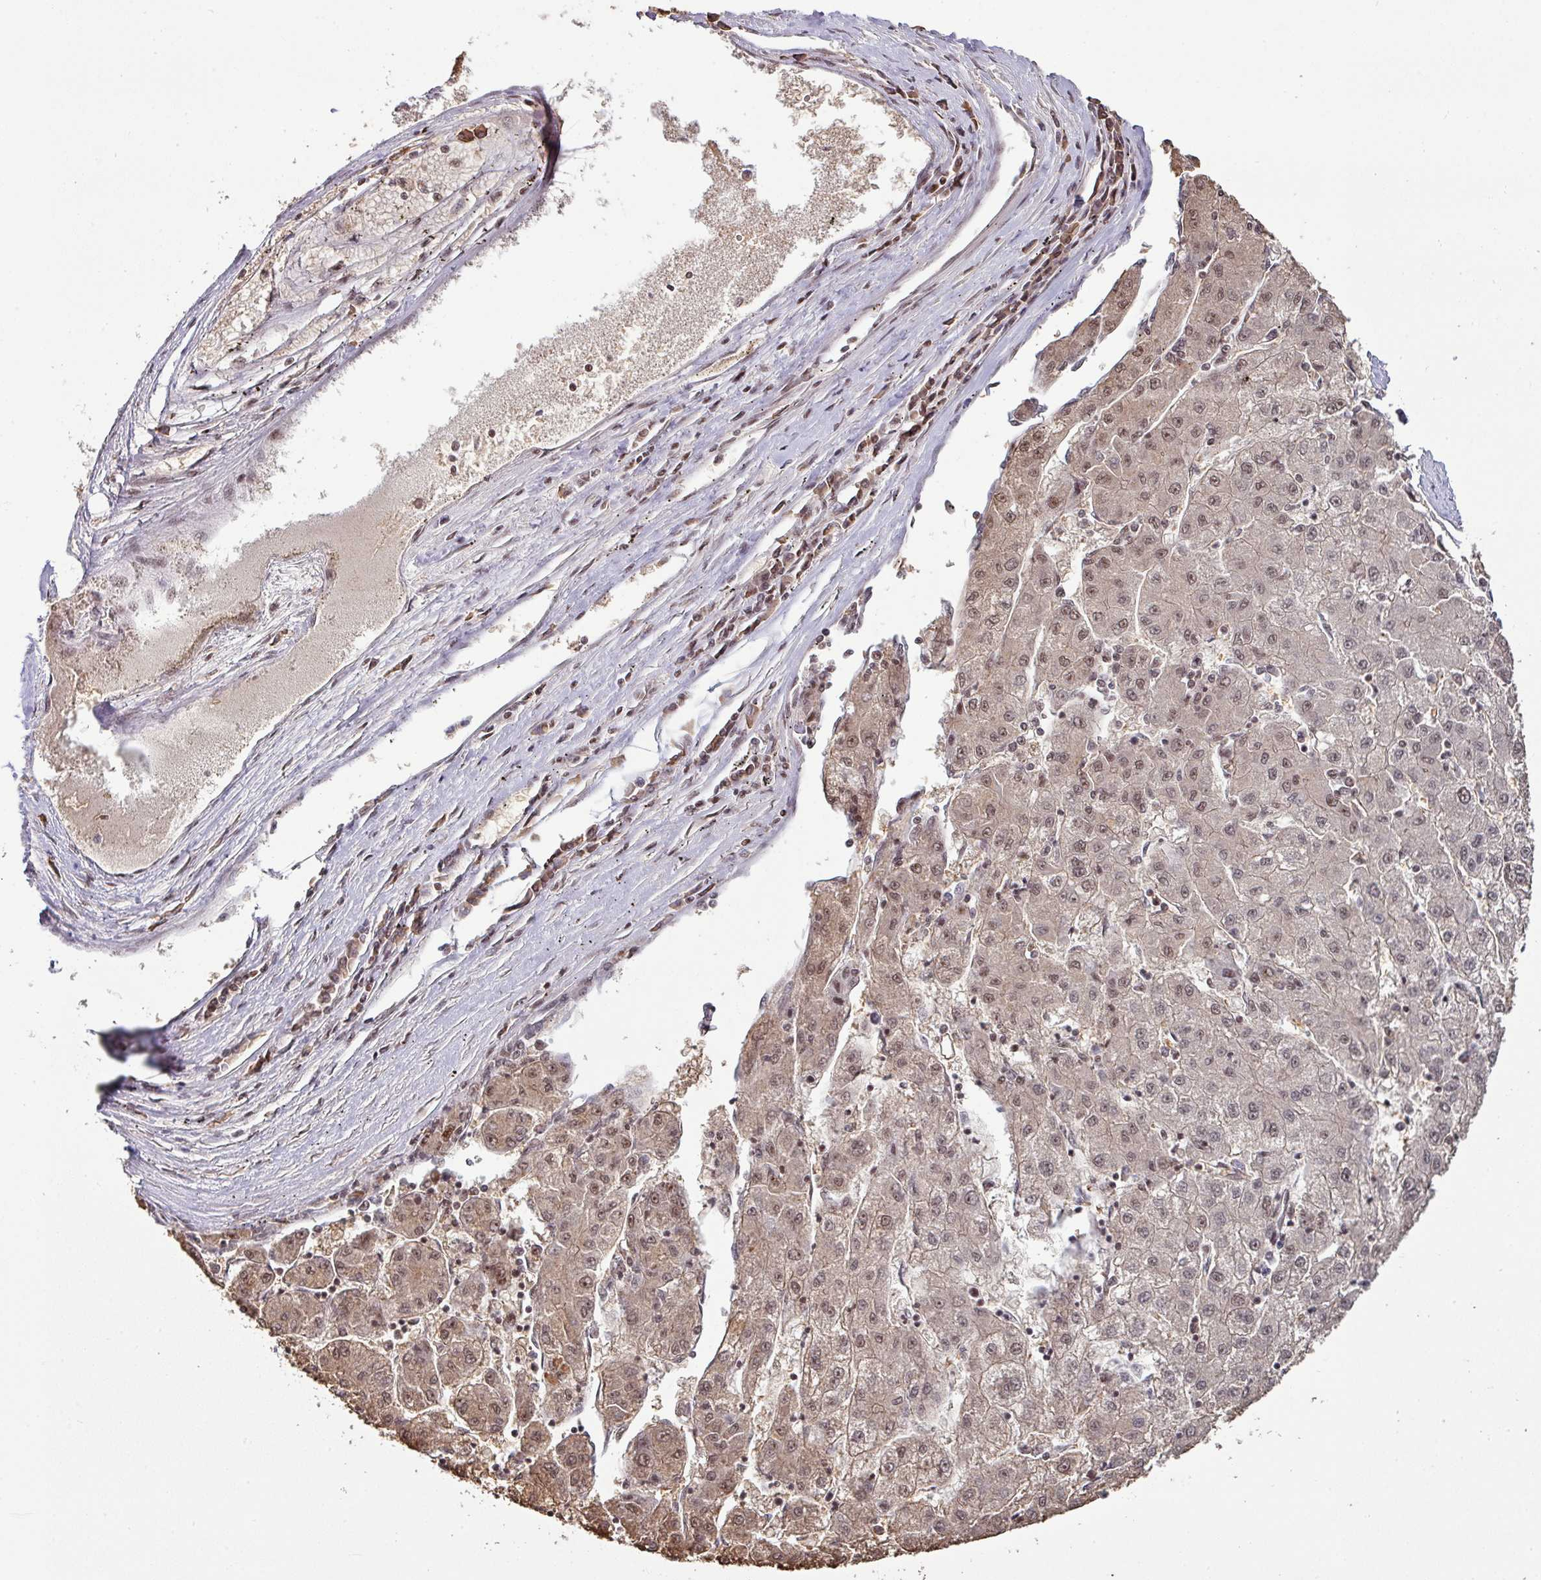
{"staining": {"intensity": "moderate", "quantity": ">75%", "location": "nuclear"}, "tissue": "liver cancer", "cell_type": "Tumor cells", "image_type": "cancer", "snomed": [{"axis": "morphology", "description": "Carcinoma, Hepatocellular, NOS"}, {"axis": "topography", "description": "Liver"}], "caption": "Immunohistochemistry histopathology image of neoplastic tissue: human liver cancer (hepatocellular carcinoma) stained using immunohistochemistry displays medium levels of moderate protein expression localized specifically in the nuclear of tumor cells, appearing as a nuclear brown color.", "gene": "PHF23", "patient": {"sex": "male", "age": 72}}